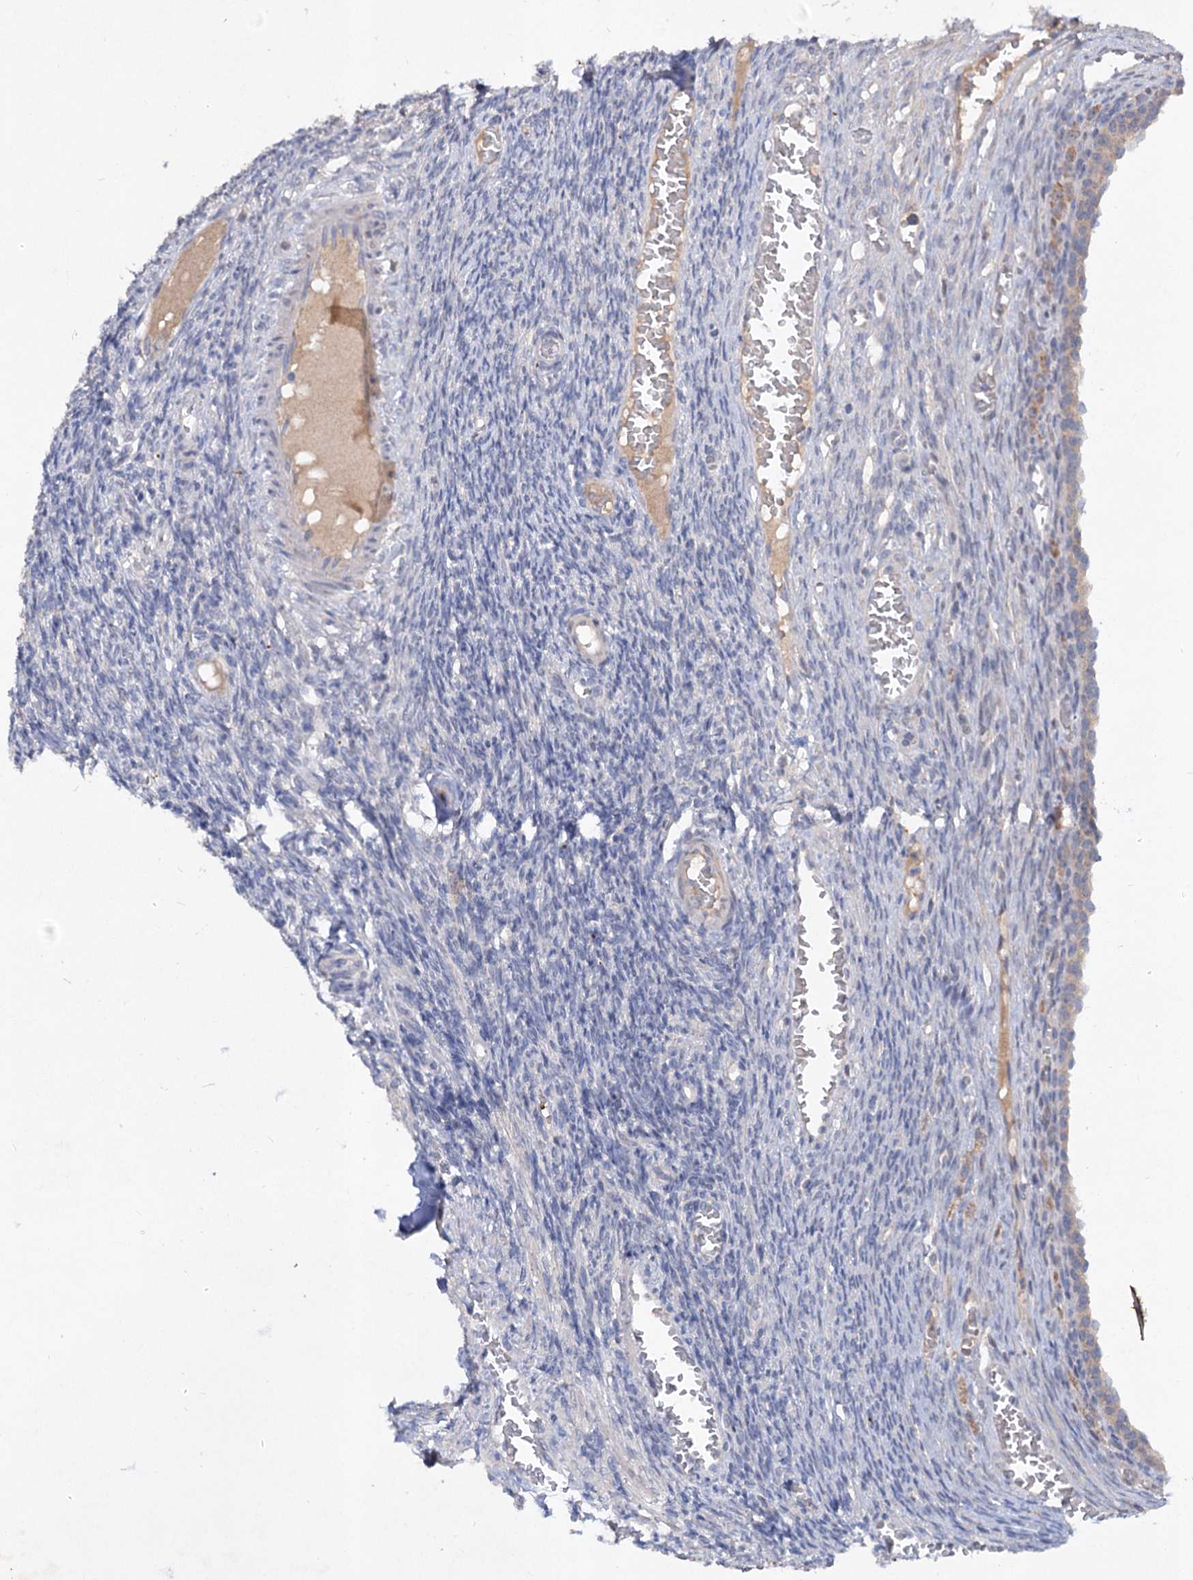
{"staining": {"intensity": "negative", "quantity": "none", "location": "none"}, "tissue": "ovary", "cell_type": "Ovarian stroma cells", "image_type": "normal", "snomed": [{"axis": "morphology", "description": "Normal tissue, NOS"}, {"axis": "topography", "description": "Ovary"}], "caption": "Immunohistochemistry (IHC) image of benign ovary stained for a protein (brown), which shows no positivity in ovarian stroma cells. (Brightfield microscopy of DAB (3,3'-diaminobenzidine) immunohistochemistry (IHC) at high magnification).", "gene": "ATP4A", "patient": {"sex": "female", "age": 27}}